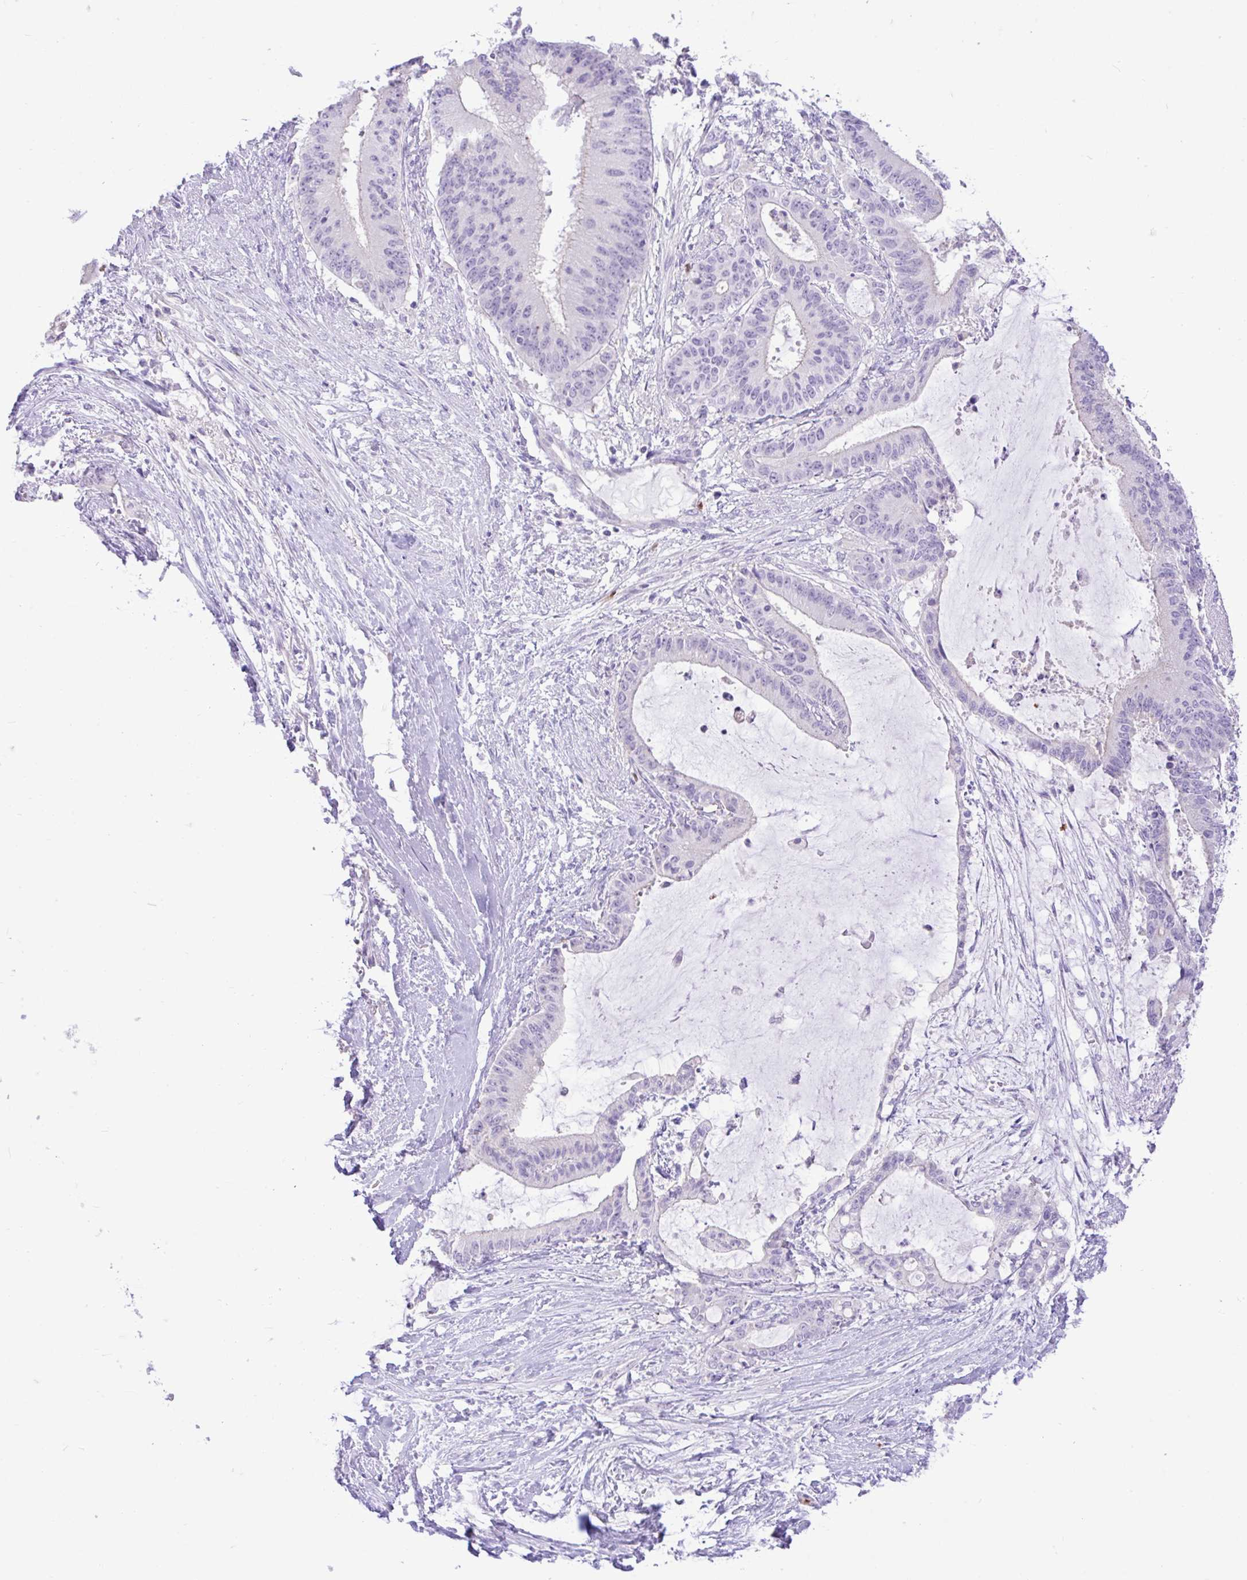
{"staining": {"intensity": "negative", "quantity": "none", "location": "none"}, "tissue": "liver cancer", "cell_type": "Tumor cells", "image_type": "cancer", "snomed": [{"axis": "morphology", "description": "Normal tissue, NOS"}, {"axis": "morphology", "description": "Cholangiocarcinoma"}, {"axis": "topography", "description": "Liver"}, {"axis": "topography", "description": "Peripheral nerve tissue"}], "caption": "A photomicrograph of liver cholangiocarcinoma stained for a protein shows no brown staining in tumor cells.", "gene": "ZNF101", "patient": {"sex": "female", "age": 73}}